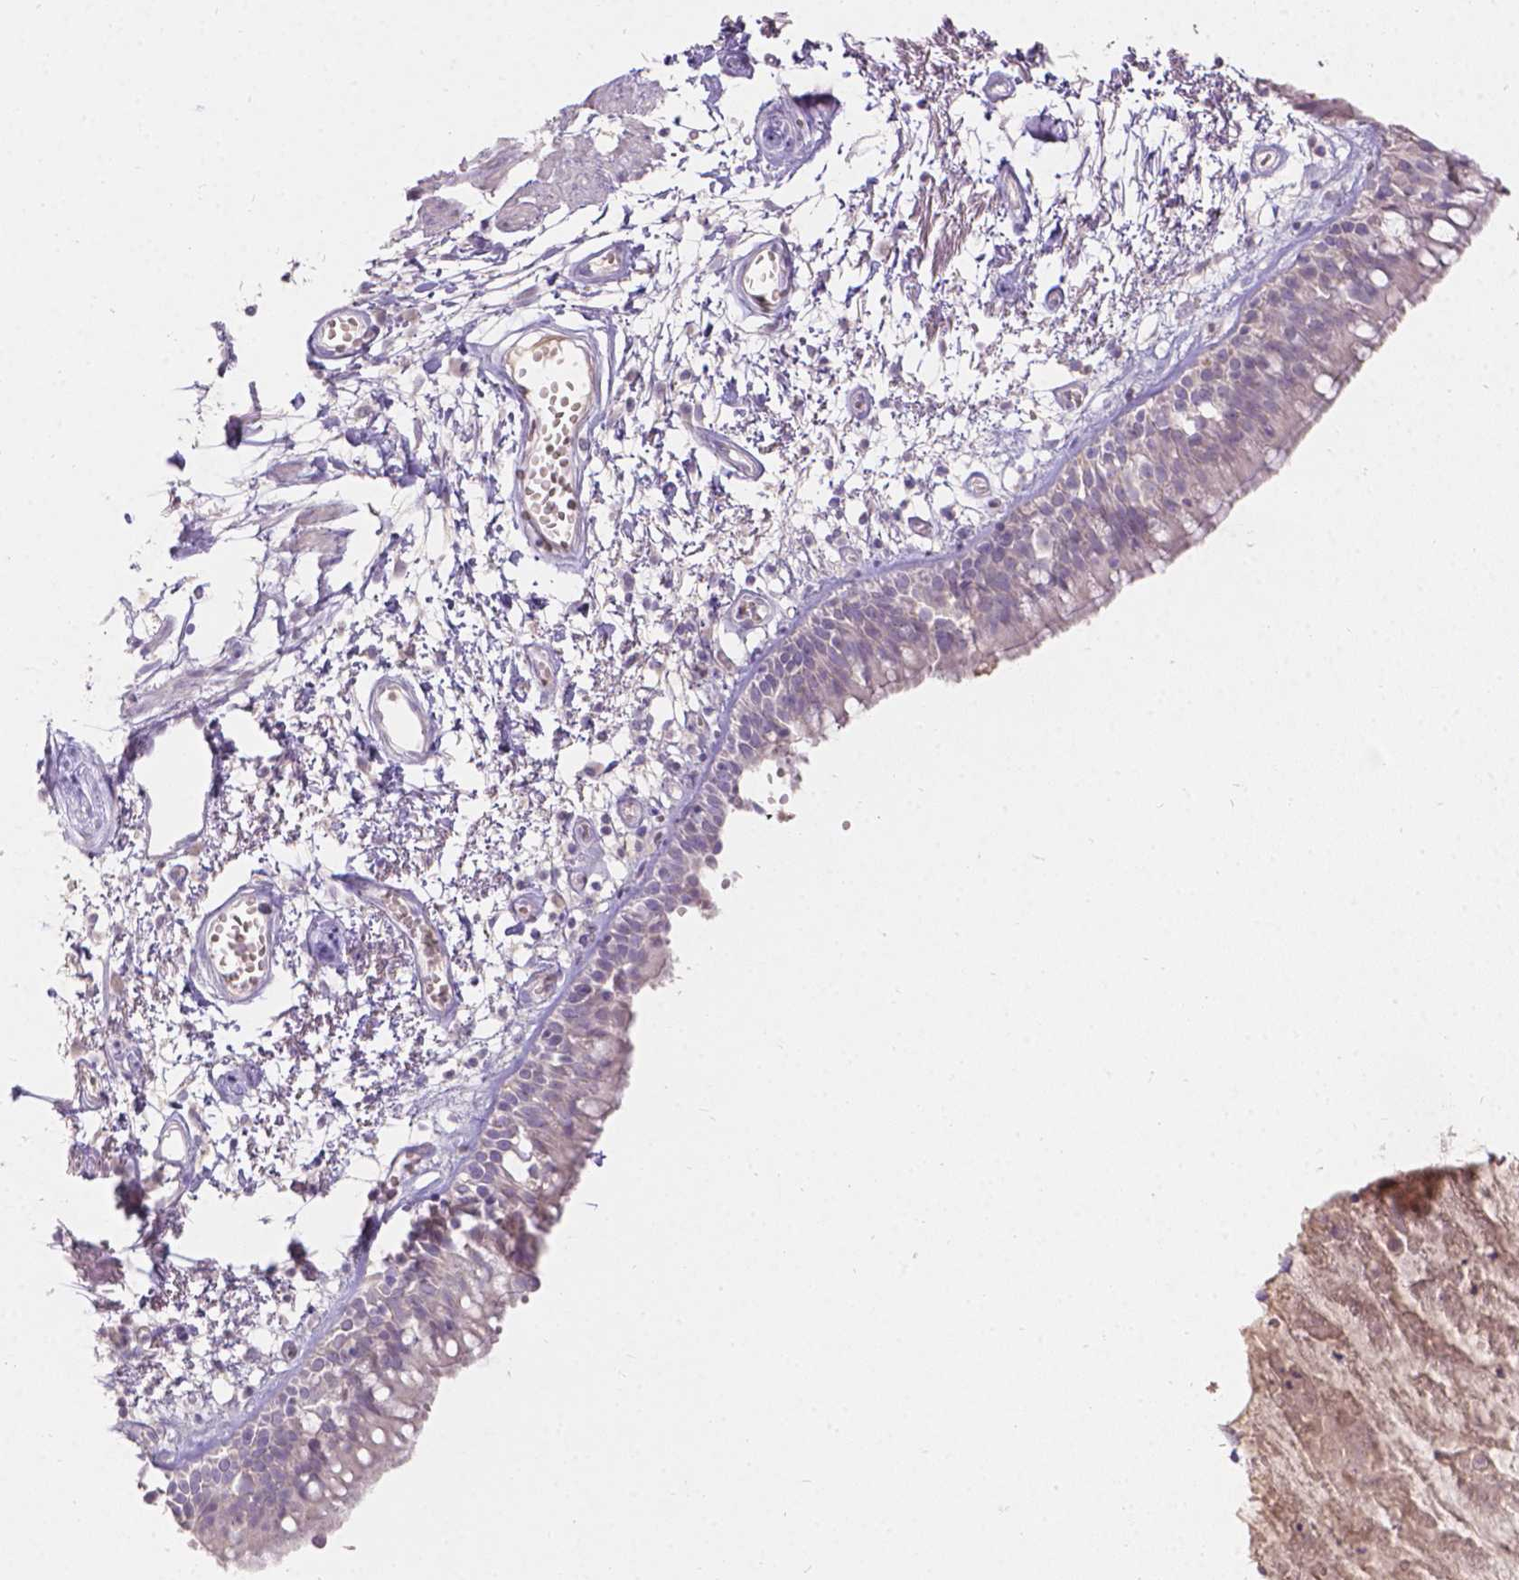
{"staining": {"intensity": "negative", "quantity": "none", "location": "none"}, "tissue": "bronchus", "cell_type": "Respiratory epithelial cells", "image_type": "normal", "snomed": [{"axis": "morphology", "description": "Normal tissue, NOS"}, {"axis": "morphology", "description": "Squamous cell carcinoma, NOS"}, {"axis": "topography", "description": "Cartilage tissue"}, {"axis": "topography", "description": "Bronchus"}, {"axis": "topography", "description": "Lung"}], "caption": "Immunohistochemistry photomicrograph of benign bronchus: bronchus stained with DAB displays no significant protein staining in respiratory epithelial cells. (DAB IHC, high magnification).", "gene": "DCAF4L1", "patient": {"sex": "male", "age": 66}}